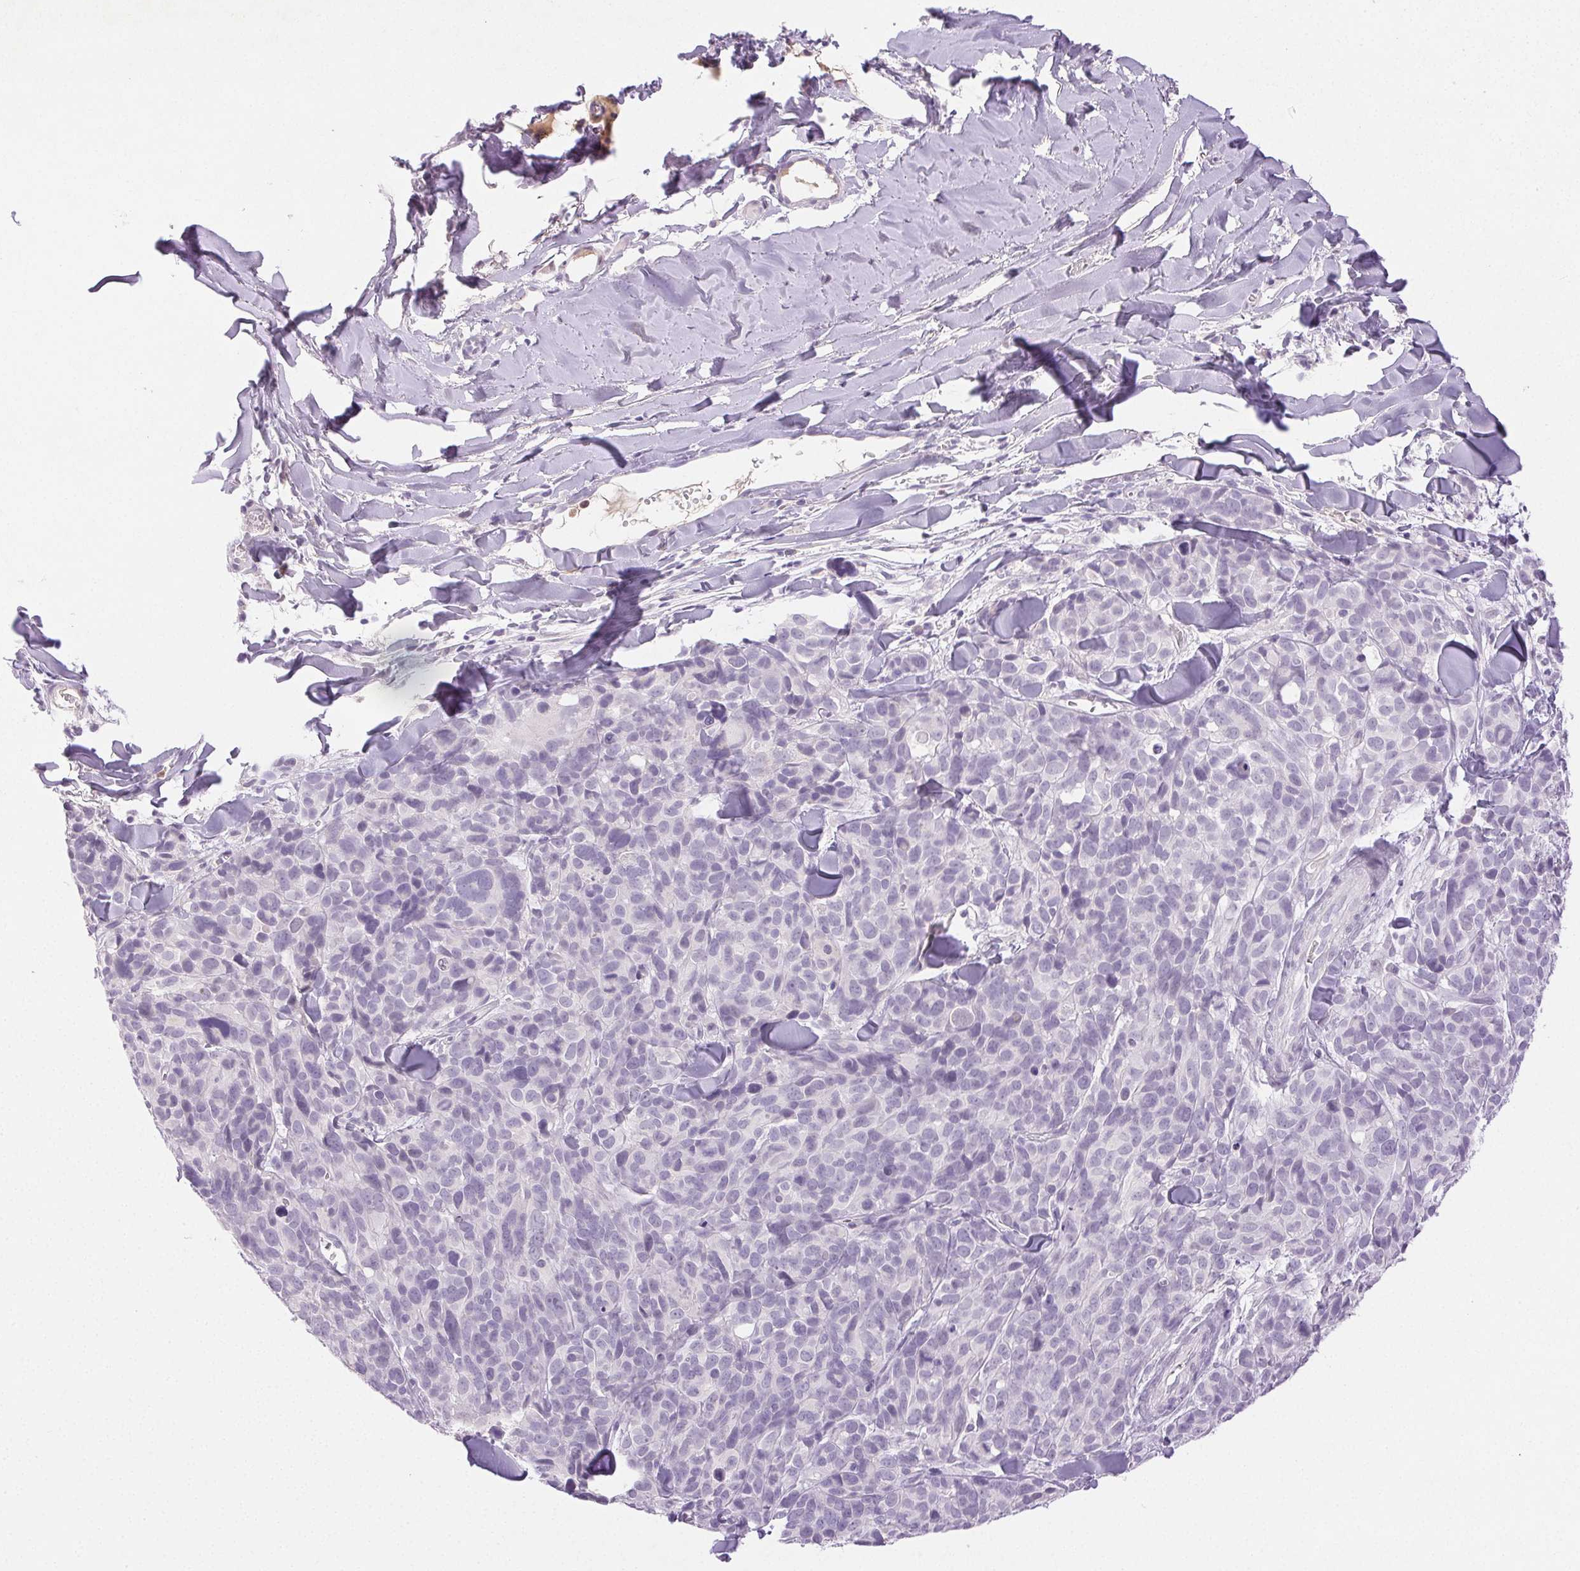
{"staining": {"intensity": "negative", "quantity": "none", "location": "none"}, "tissue": "melanoma", "cell_type": "Tumor cells", "image_type": "cancer", "snomed": [{"axis": "morphology", "description": "Malignant melanoma, NOS"}, {"axis": "topography", "description": "Skin"}], "caption": "The image displays no staining of tumor cells in malignant melanoma.", "gene": "EMX2", "patient": {"sex": "male", "age": 51}}